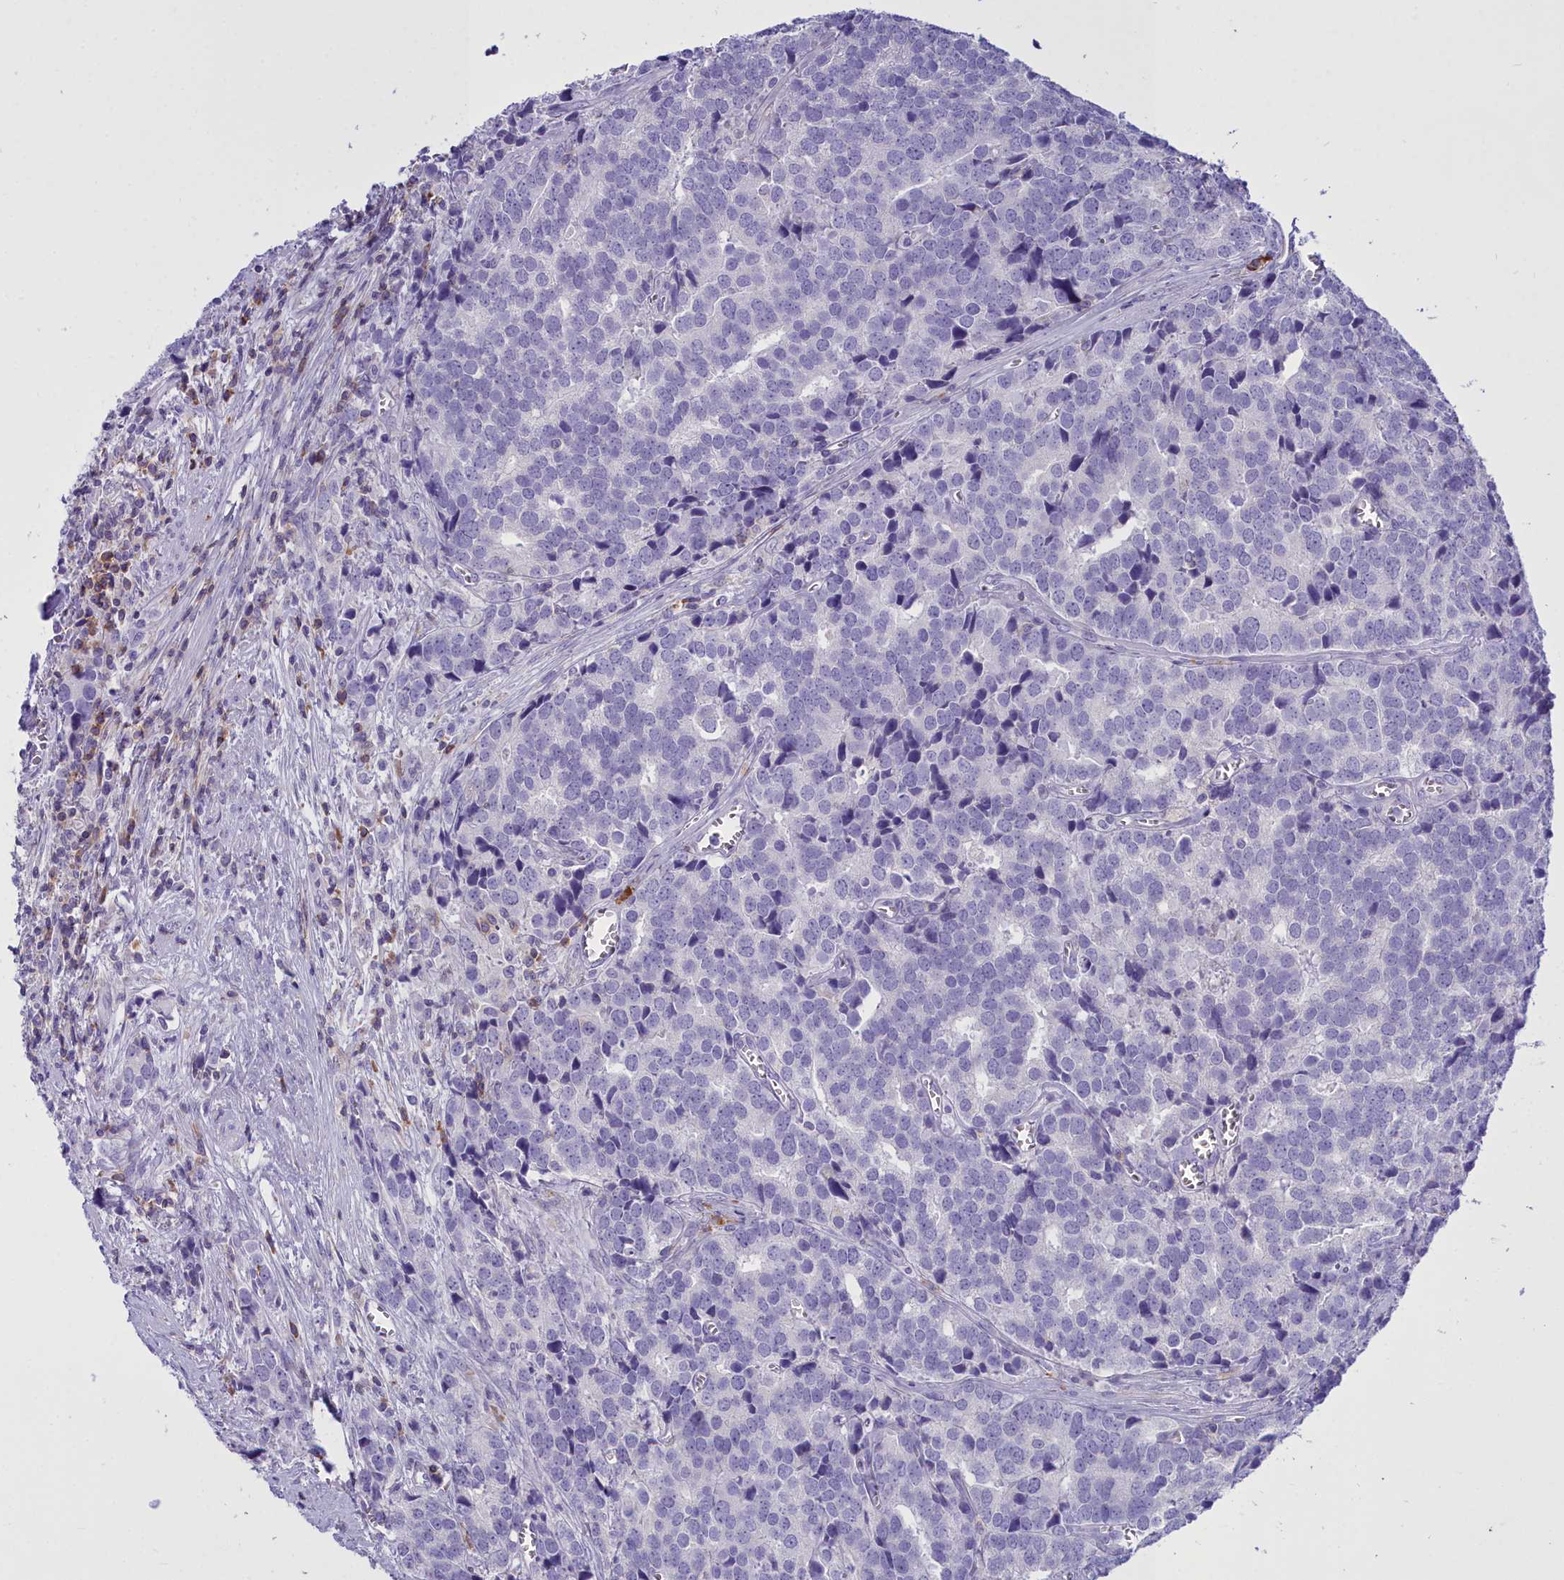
{"staining": {"intensity": "negative", "quantity": "none", "location": "none"}, "tissue": "prostate cancer", "cell_type": "Tumor cells", "image_type": "cancer", "snomed": [{"axis": "morphology", "description": "Adenocarcinoma, High grade"}, {"axis": "topography", "description": "Prostate"}], "caption": "Immunohistochemical staining of human prostate high-grade adenocarcinoma displays no significant positivity in tumor cells.", "gene": "CD5", "patient": {"sex": "male", "age": 71}}